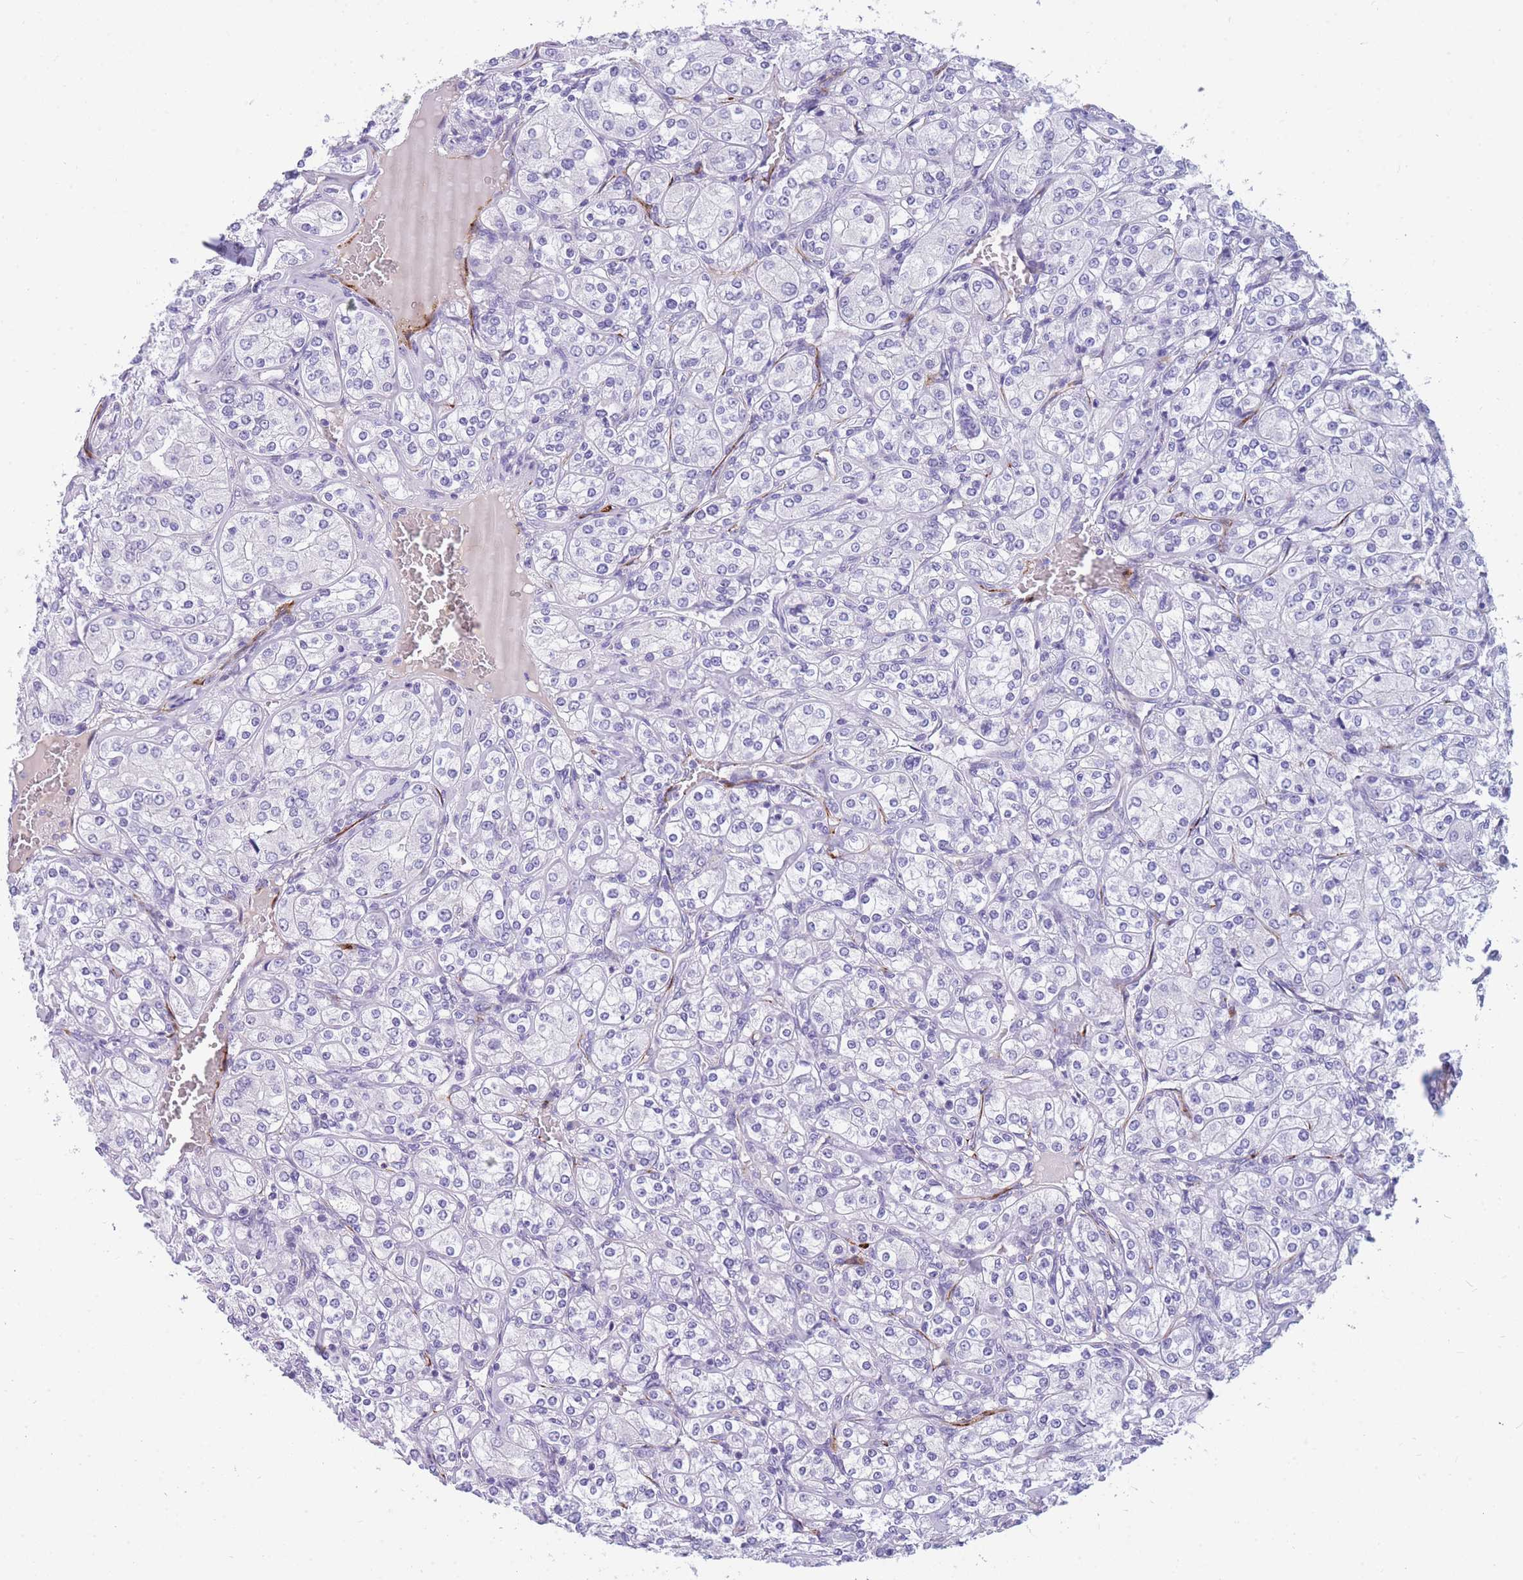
{"staining": {"intensity": "negative", "quantity": "none", "location": "none"}, "tissue": "renal cancer", "cell_type": "Tumor cells", "image_type": "cancer", "snomed": [{"axis": "morphology", "description": "Adenocarcinoma, NOS"}, {"axis": "topography", "description": "Kidney"}], "caption": "Renal cancer was stained to show a protein in brown. There is no significant expression in tumor cells. The staining is performed using DAB brown chromogen with nuclei counter-stained in using hematoxylin.", "gene": "DDX49", "patient": {"sex": "male", "age": 77}}